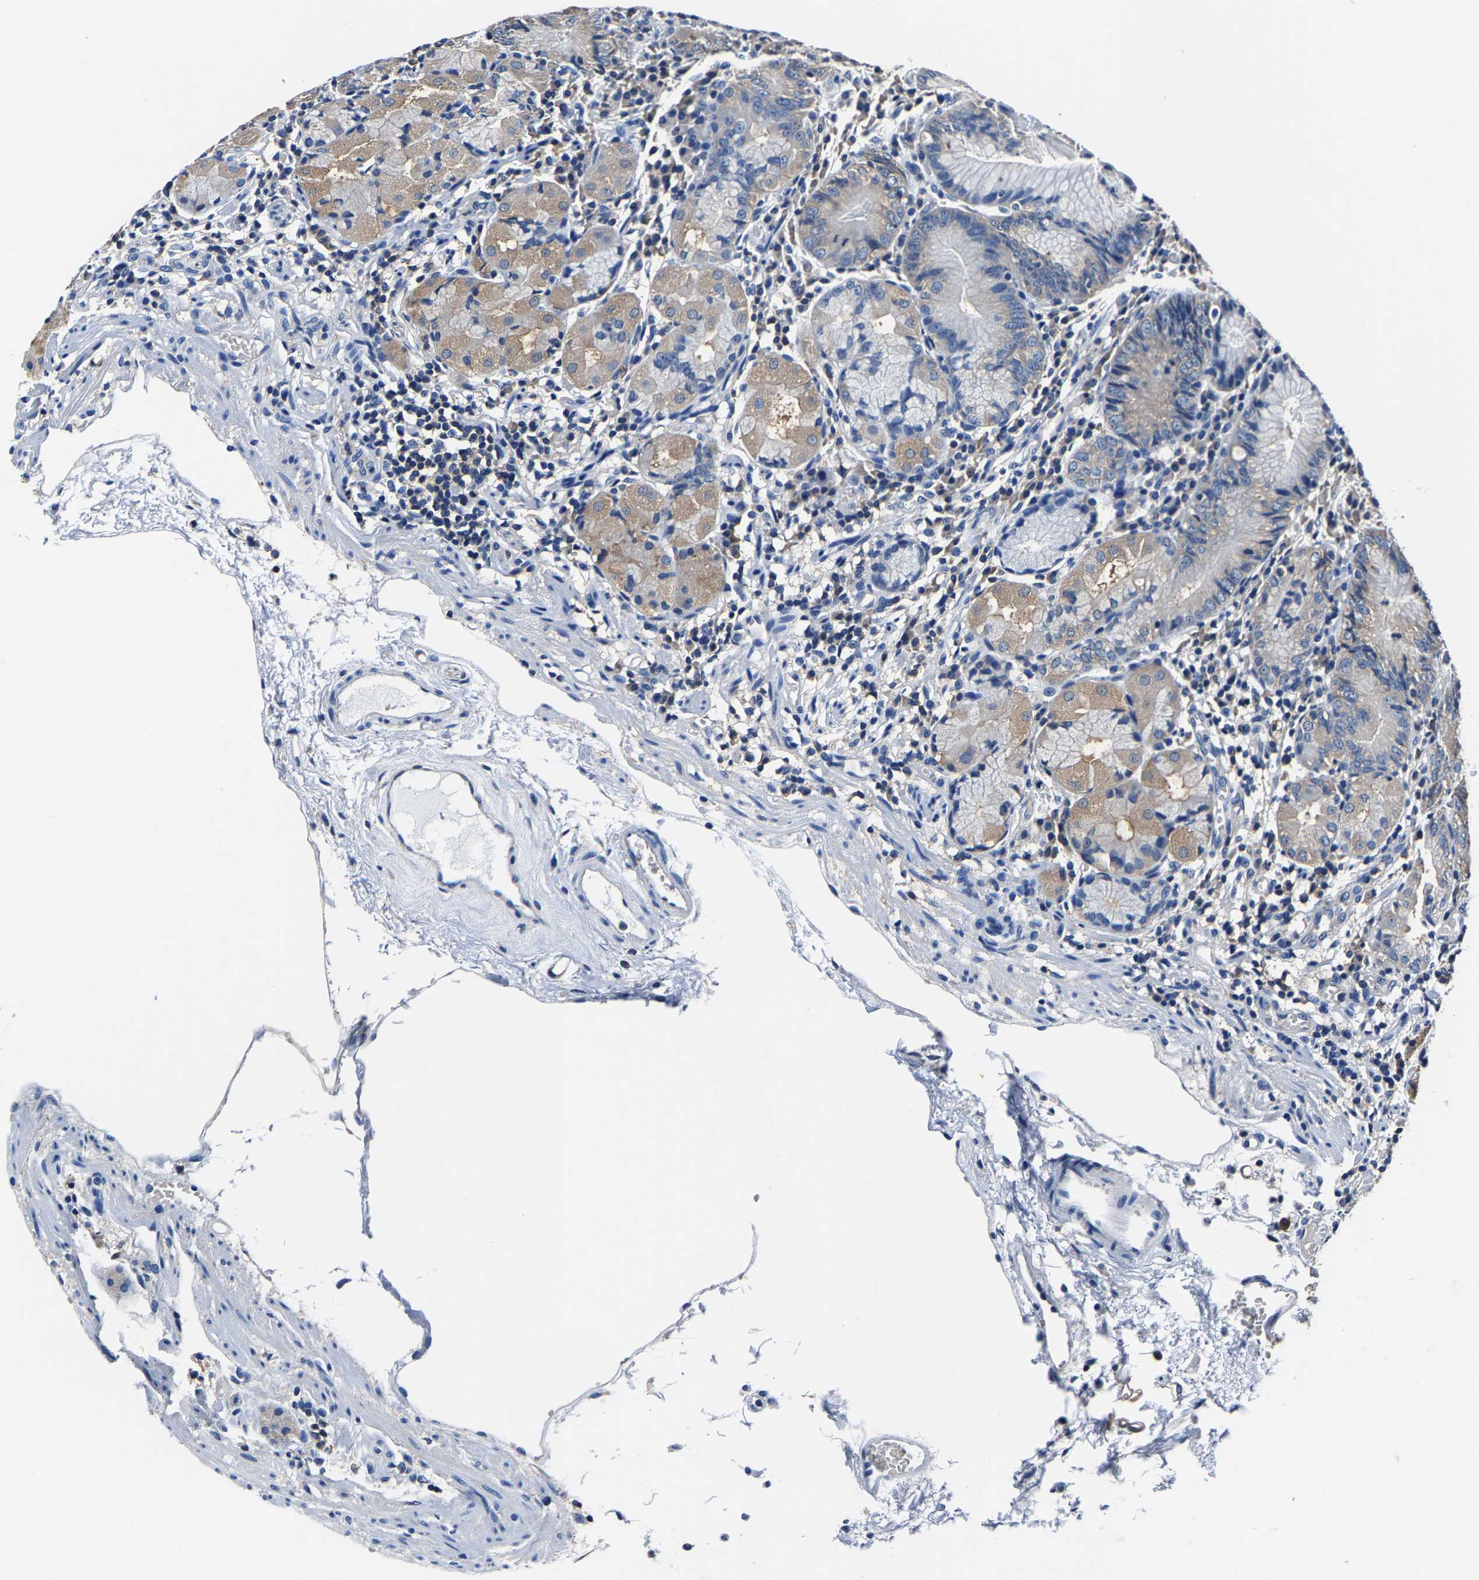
{"staining": {"intensity": "moderate", "quantity": "<25%", "location": "cytoplasmic/membranous"}, "tissue": "stomach", "cell_type": "Glandular cells", "image_type": "normal", "snomed": [{"axis": "morphology", "description": "Normal tissue, NOS"}, {"axis": "topography", "description": "Stomach"}, {"axis": "topography", "description": "Stomach, lower"}], "caption": "IHC image of benign human stomach stained for a protein (brown), which shows low levels of moderate cytoplasmic/membranous expression in about <25% of glandular cells.", "gene": "ALDOB", "patient": {"sex": "female", "age": 75}}